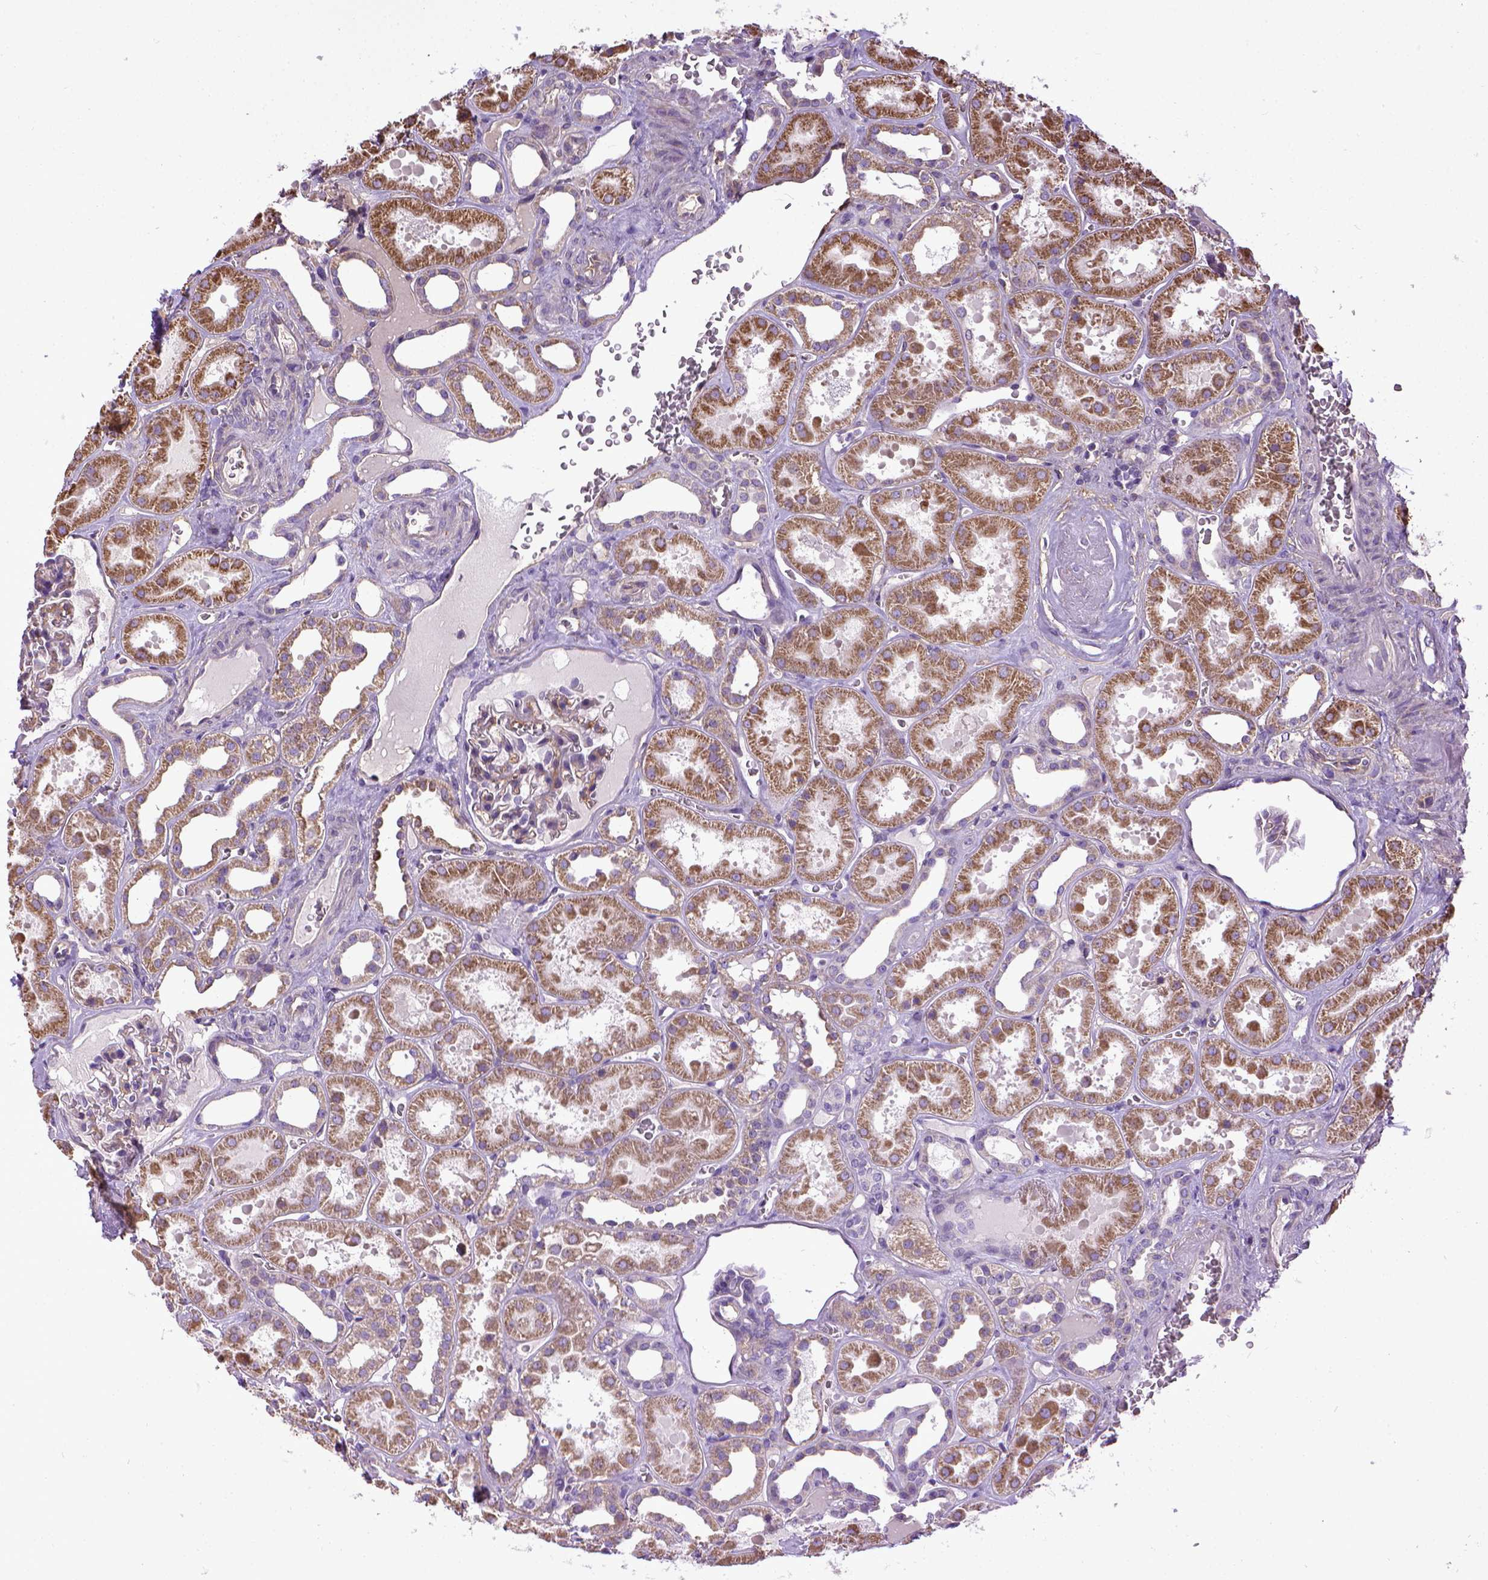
{"staining": {"intensity": "moderate", "quantity": "25%-75%", "location": "cytoplasmic/membranous"}, "tissue": "kidney", "cell_type": "Cells in glomeruli", "image_type": "normal", "snomed": [{"axis": "morphology", "description": "Normal tissue, NOS"}, {"axis": "topography", "description": "Kidney"}], "caption": "This photomicrograph shows unremarkable kidney stained with immunohistochemistry to label a protein in brown. The cytoplasmic/membranous of cells in glomeruli show moderate positivity for the protein. Nuclei are counter-stained blue.", "gene": "ENG", "patient": {"sex": "female", "age": 41}}